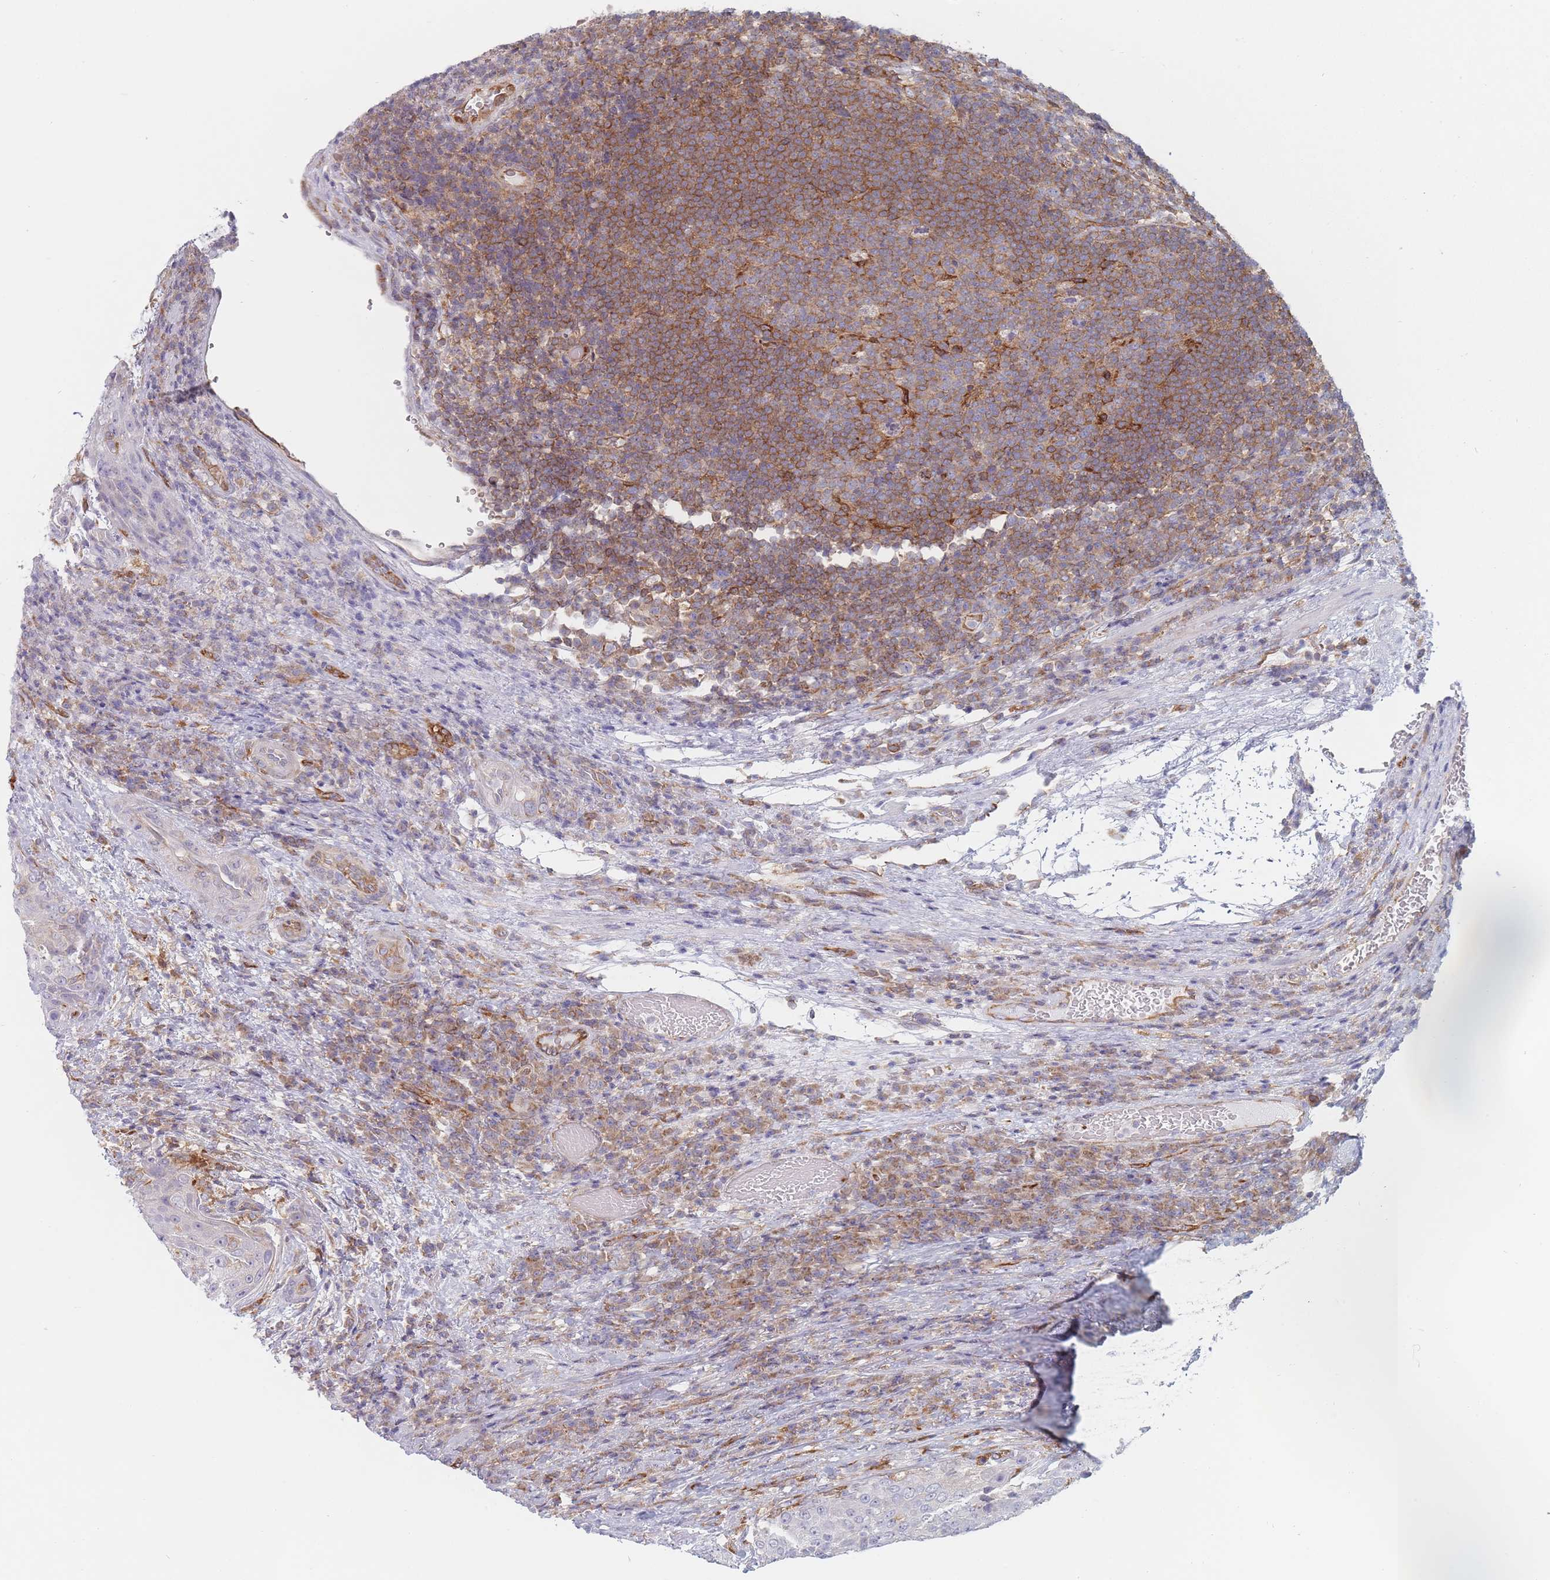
{"staining": {"intensity": "moderate", "quantity": ">75%", "location": "cytoplasmic/membranous"}, "tissue": "urothelial cancer", "cell_type": "Tumor cells", "image_type": "cancer", "snomed": [{"axis": "morphology", "description": "Urothelial carcinoma, High grade"}, {"axis": "topography", "description": "Urinary bladder"}], "caption": "An image of urothelial carcinoma (high-grade) stained for a protein shows moderate cytoplasmic/membranous brown staining in tumor cells.", "gene": "MAP1S", "patient": {"sex": "female", "age": 63}}